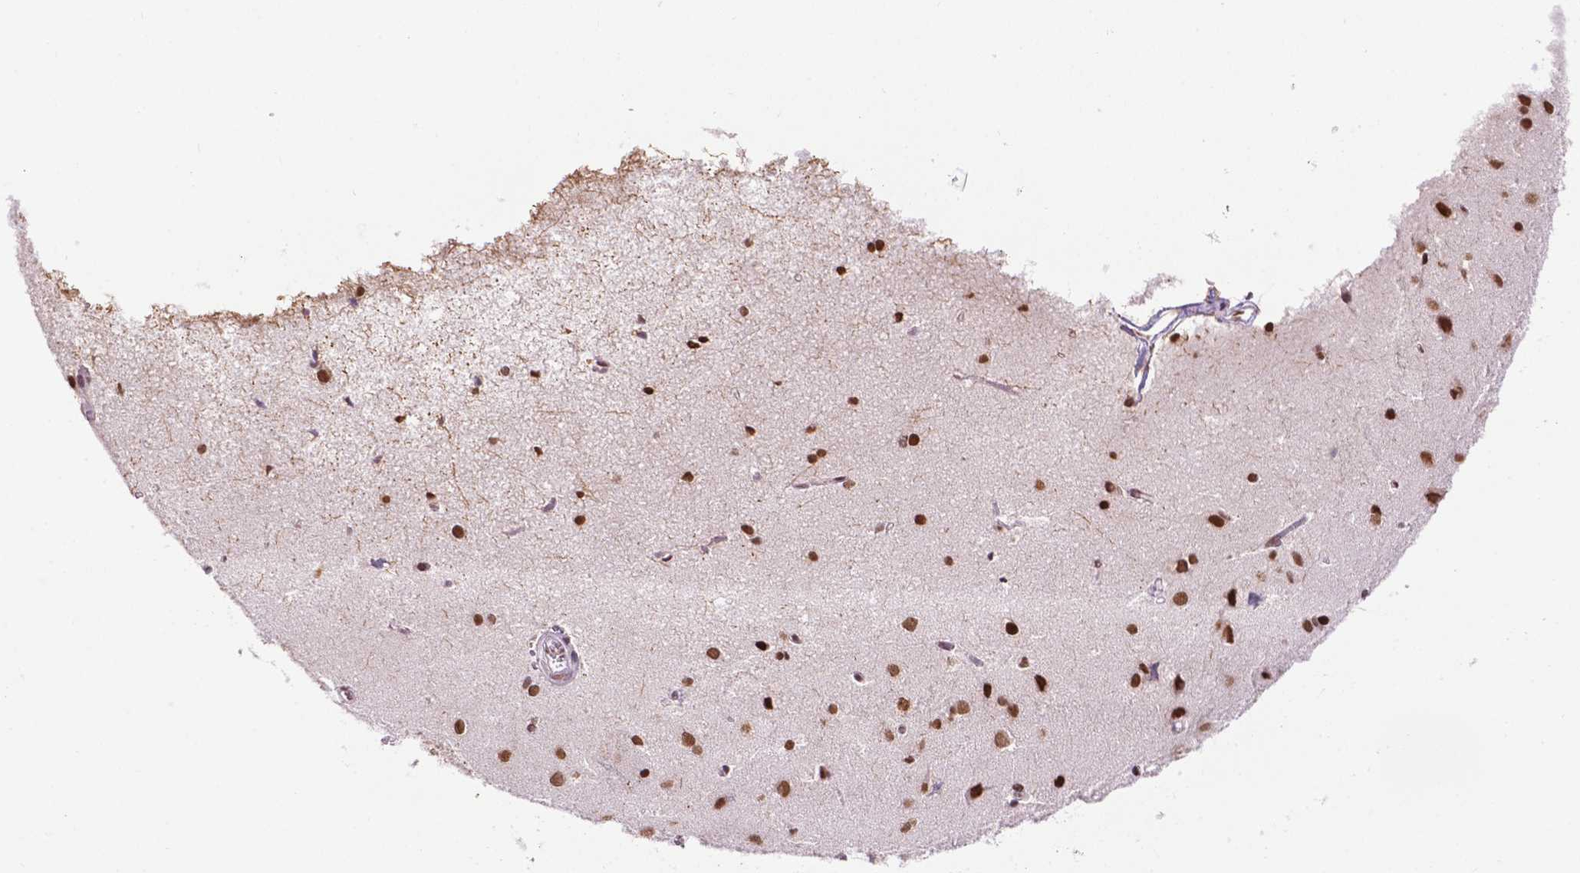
{"staining": {"intensity": "negative", "quantity": "none", "location": "none"}, "tissue": "cerebral cortex", "cell_type": "Endothelial cells", "image_type": "normal", "snomed": [{"axis": "morphology", "description": "Normal tissue, NOS"}, {"axis": "topography", "description": "Cerebral cortex"}], "caption": "This is a photomicrograph of immunohistochemistry staining of benign cerebral cortex, which shows no positivity in endothelial cells. Brightfield microscopy of IHC stained with DAB (brown) and hematoxylin (blue), captured at high magnification.", "gene": "COL23A1", "patient": {"sex": "male", "age": 37}}